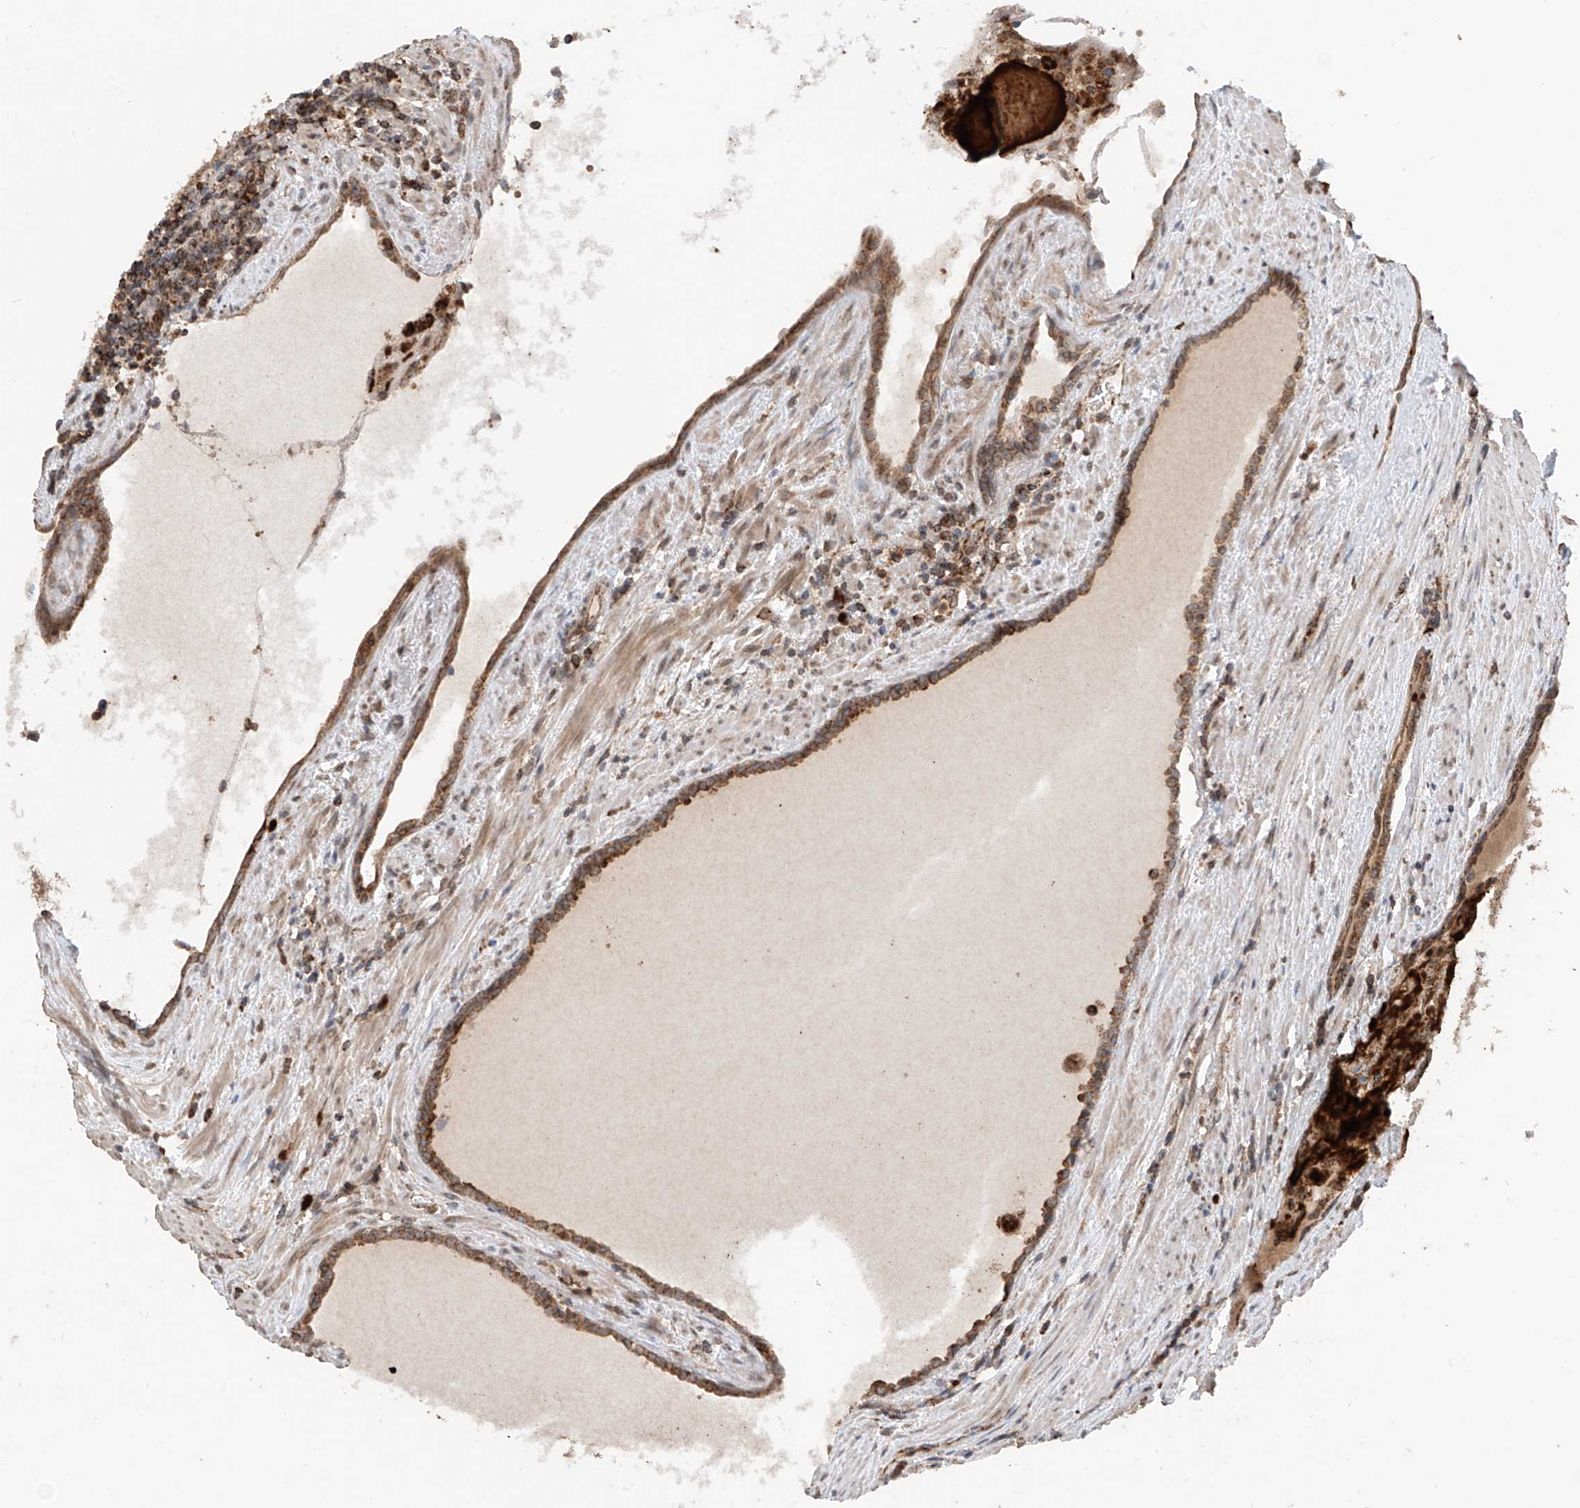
{"staining": {"intensity": "moderate", "quantity": ">75%", "location": "cytoplasmic/membranous"}, "tissue": "prostate cancer", "cell_type": "Tumor cells", "image_type": "cancer", "snomed": [{"axis": "morphology", "description": "Adenocarcinoma, High grade"}, {"axis": "topography", "description": "Prostate"}], "caption": "Human prostate cancer (high-grade adenocarcinoma) stained with a protein marker exhibits moderate staining in tumor cells.", "gene": "AHCTF1", "patient": {"sex": "male", "age": 68}}